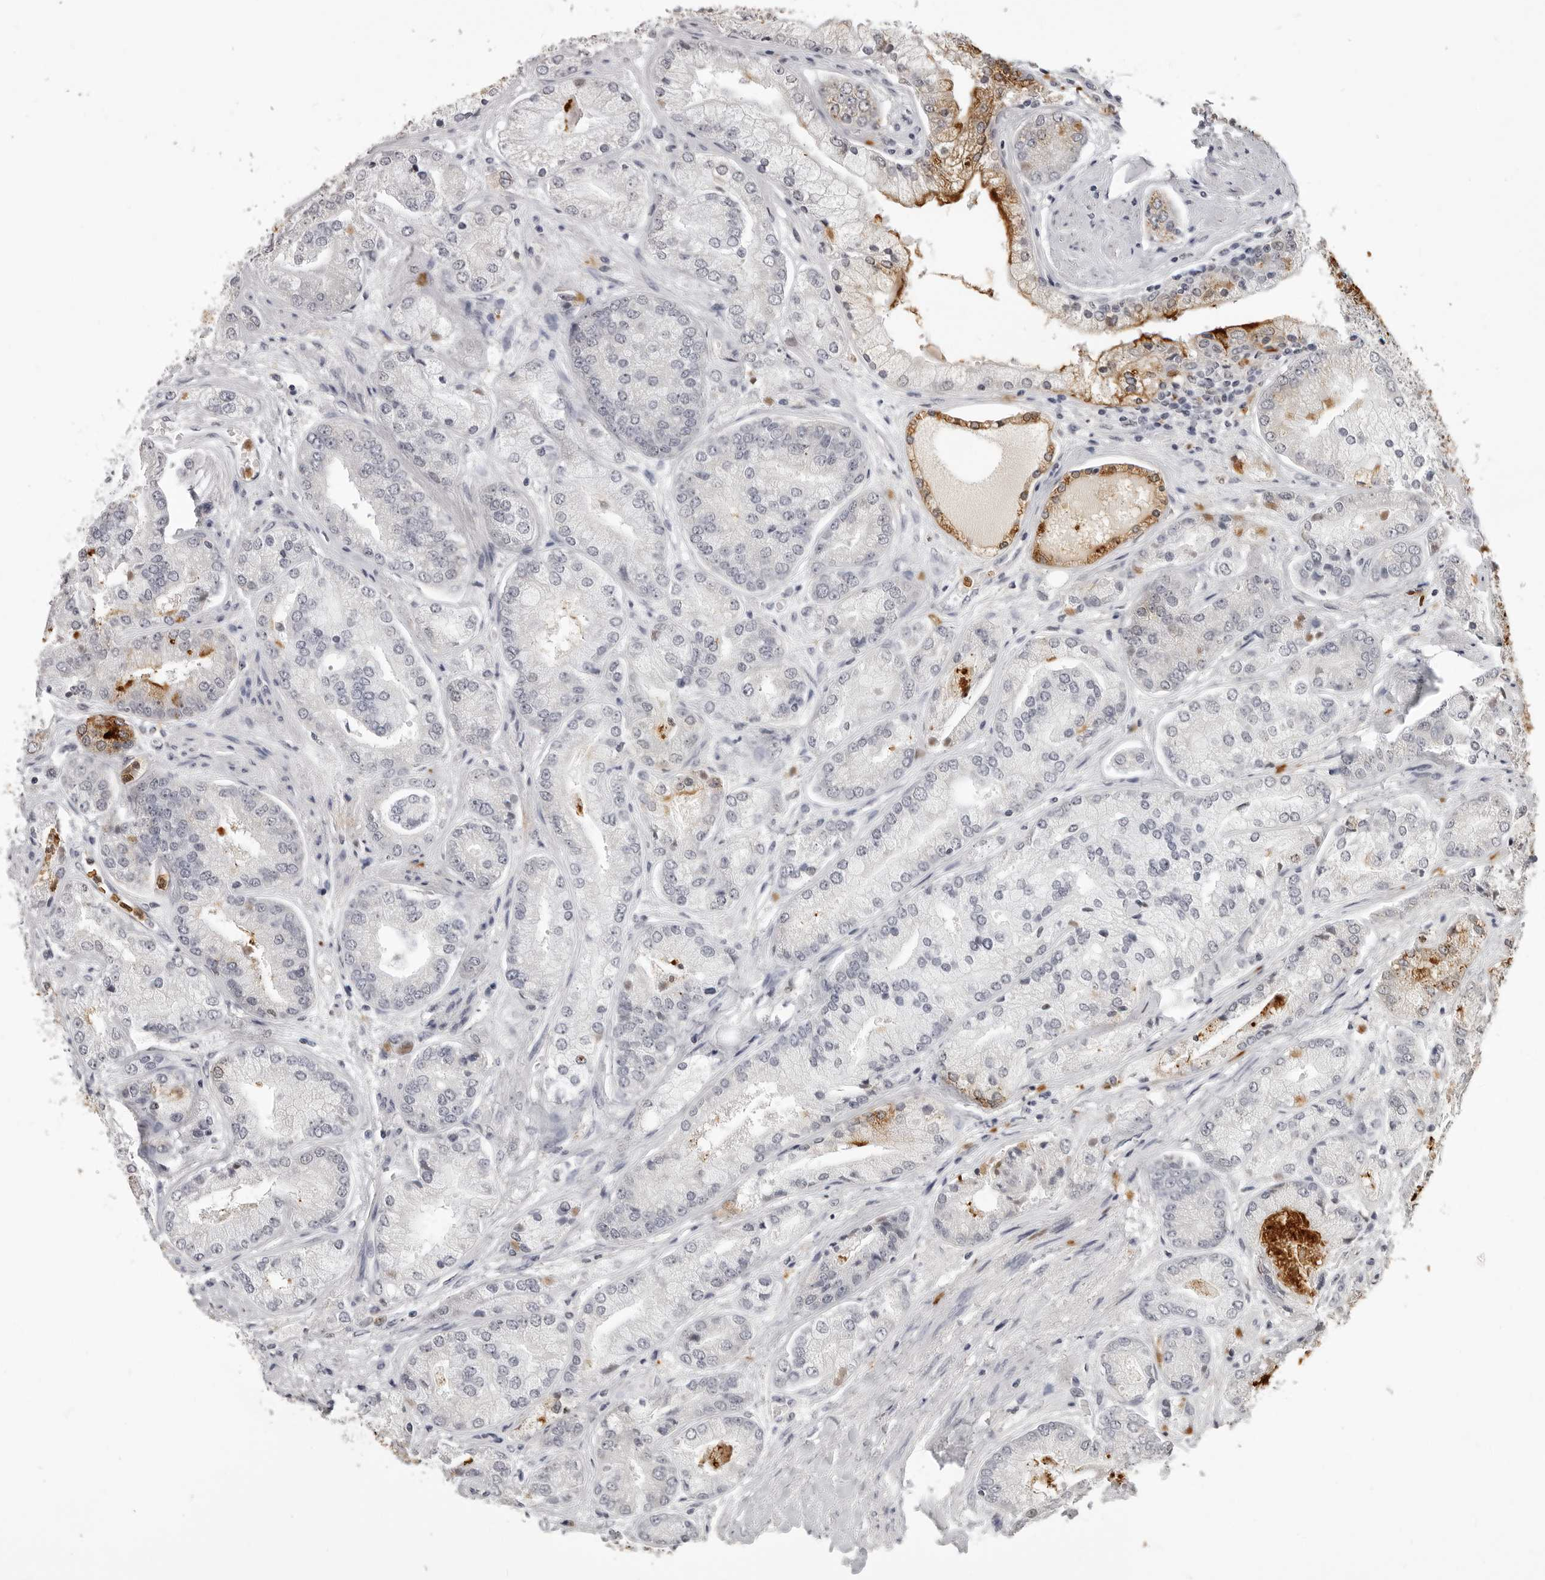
{"staining": {"intensity": "moderate", "quantity": "<25%", "location": "cytoplasmic/membranous"}, "tissue": "prostate cancer", "cell_type": "Tumor cells", "image_type": "cancer", "snomed": [{"axis": "morphology", "description": "Adenocarcinoma, High grade"}, {"axis": "topography", "description": "Prostate"}], "caption": "Protein expression by IHC displays moderate cytoplasmic/membranous staining in about <25% of tumor cells in prostate adenocarcinoma (high-grade).", "gene": "IL31", "patient": {"sex": "male", "age": 58}}